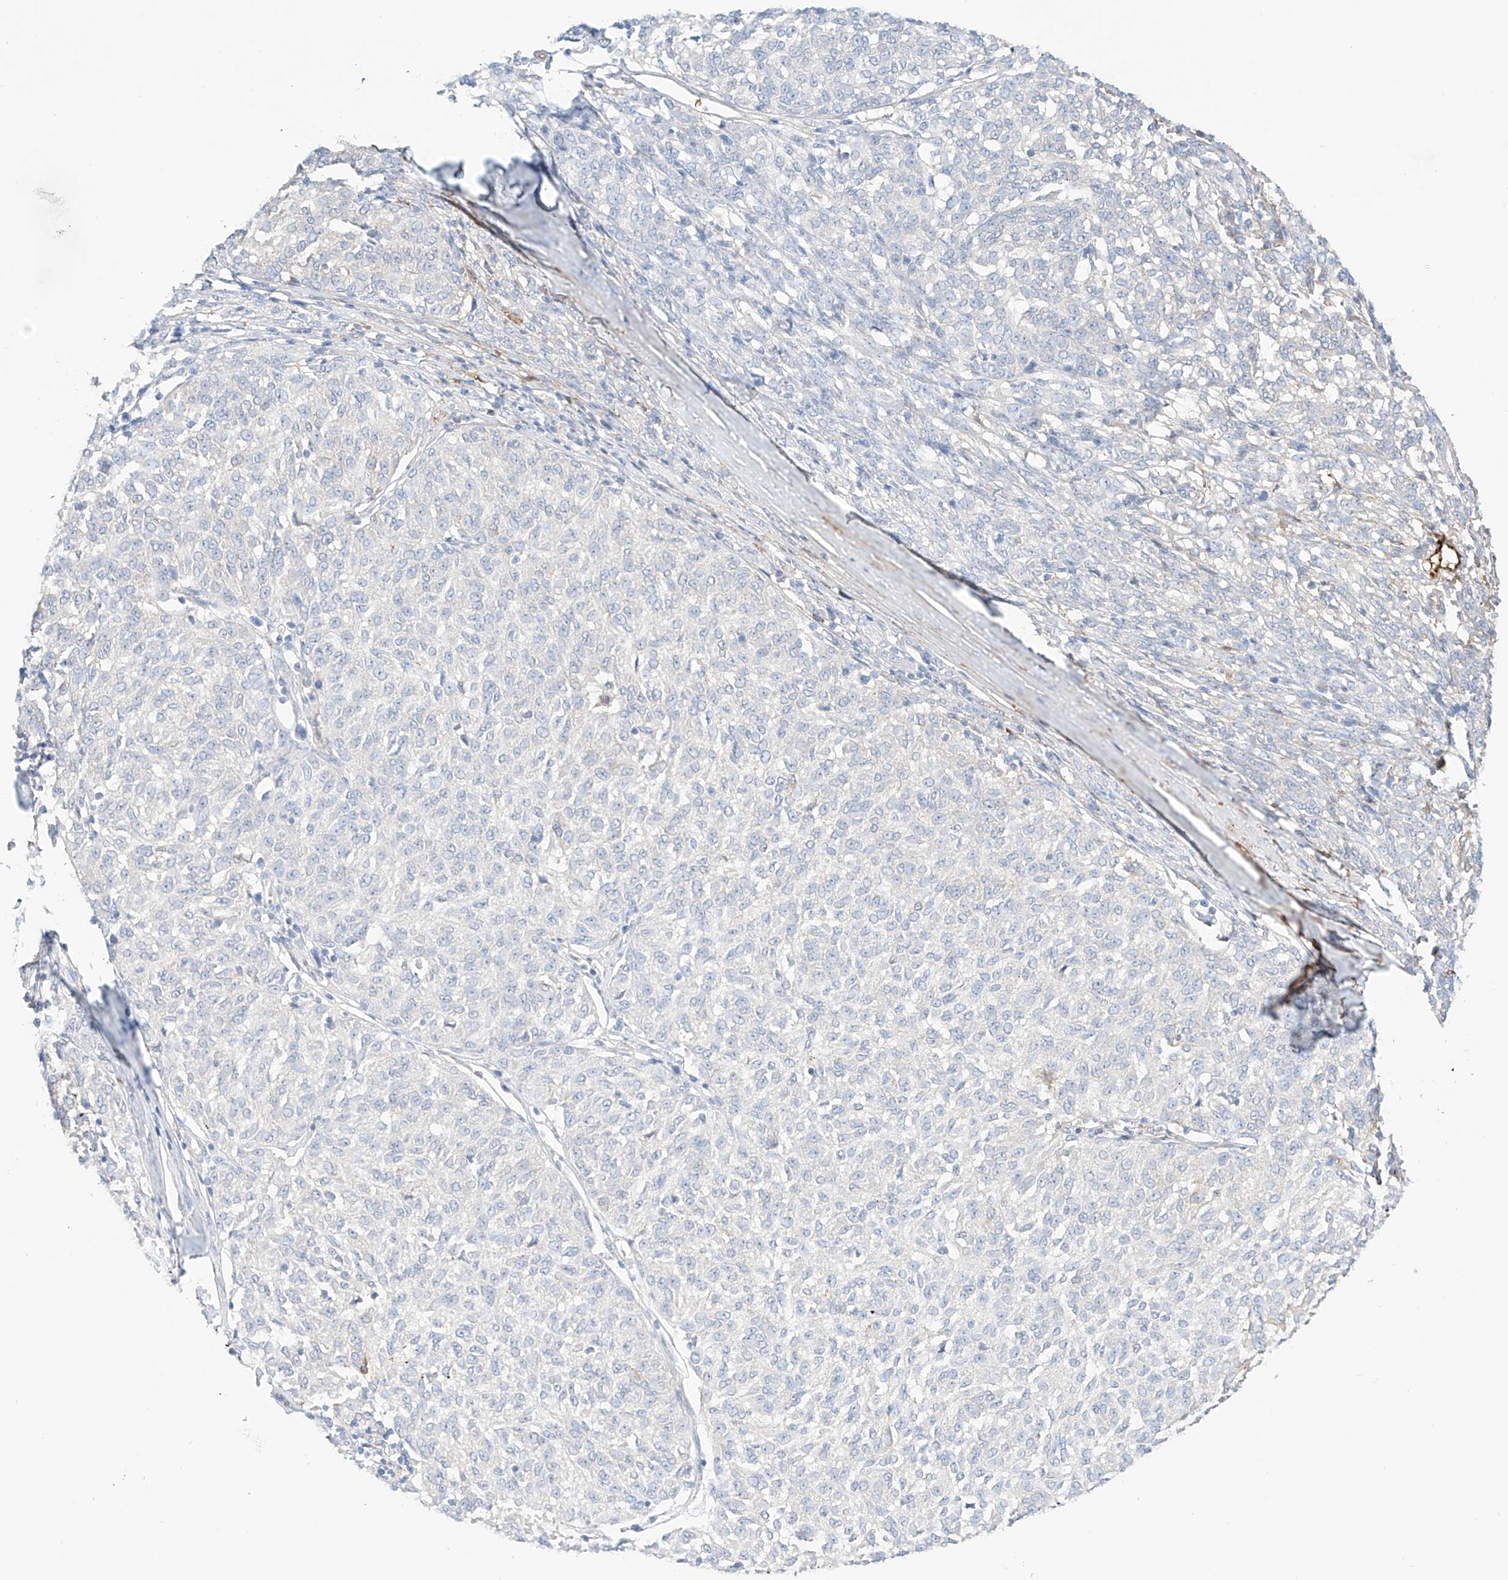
{"staining": {"intensity": "negative", "quantity": "none", "location": "none"}, "tissue": "melanoma", "cell_type": "Tumor cells", "image_type": "cancer", "snomed": [{"axis": "morphology", "description": "Malignant melanoma, NOS"}, {"axis": "topography", "description": "Skin"}], "caption": "Tumor cells show no significant positivity in melanoma.", "gene": "PGGT1B", "patient": {"sex": "female", "age": 72}}